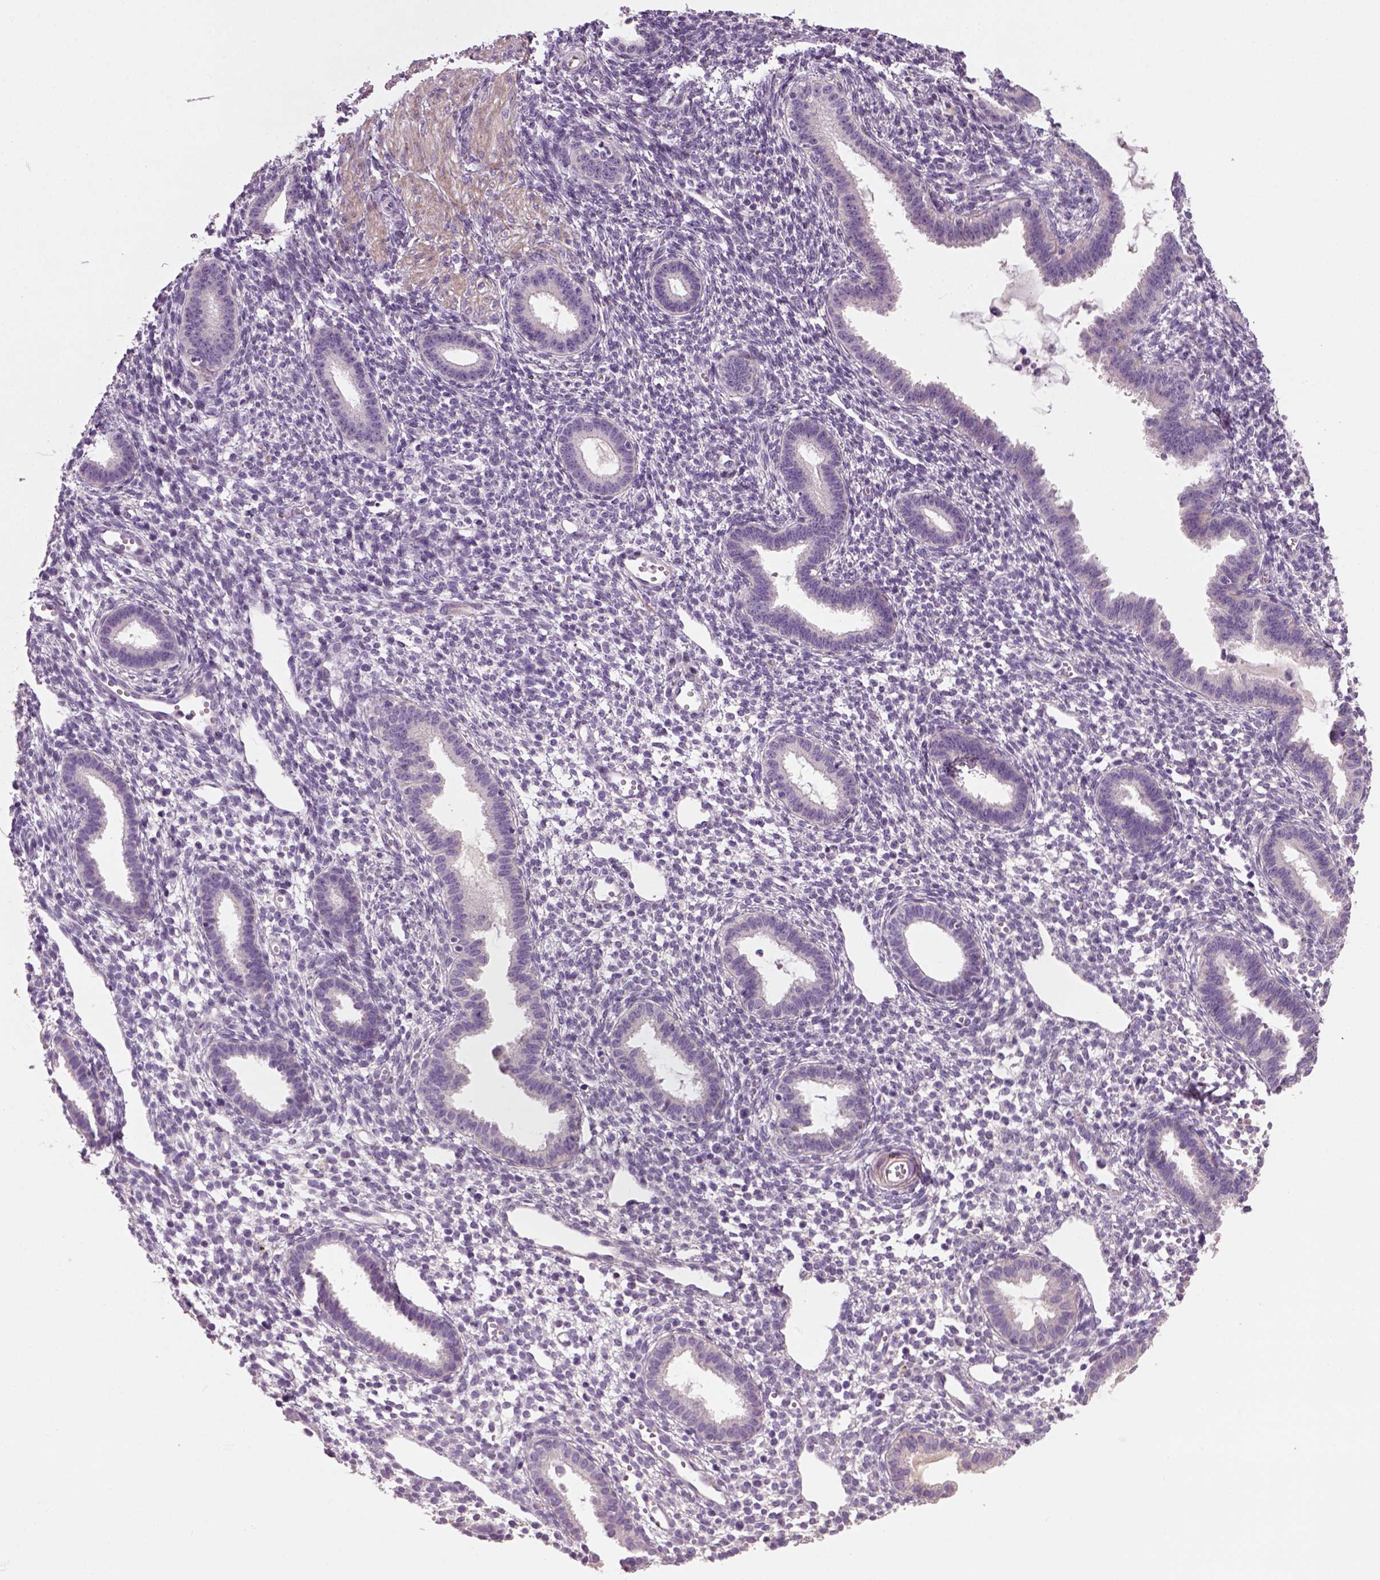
{"staining": {"intensity": "negative", "quantity": "none", "location": "none"}, "tissue": "endometrium", "cell_type": "Cells in endometrial stroma", "image_type": "normal", "snomed": [{"axis": "morphology", "description": "Normal tissue, NOS"}, {"axis": "topography", "description": "Endometrium"}], "caption": "High magnification brightfield microscopy of normal endometrium stained with DAB (brown) and counterstained with hematoxylin (blue): cells in endometrial stroma show no significant staining. (DAB (3,3'-diaminobenzidine) immunohistochemistry visualized using brightfield microscopy, high magnification).", "gene": "ELOVL3", "patient": {"sex": "female", "age": 36}}